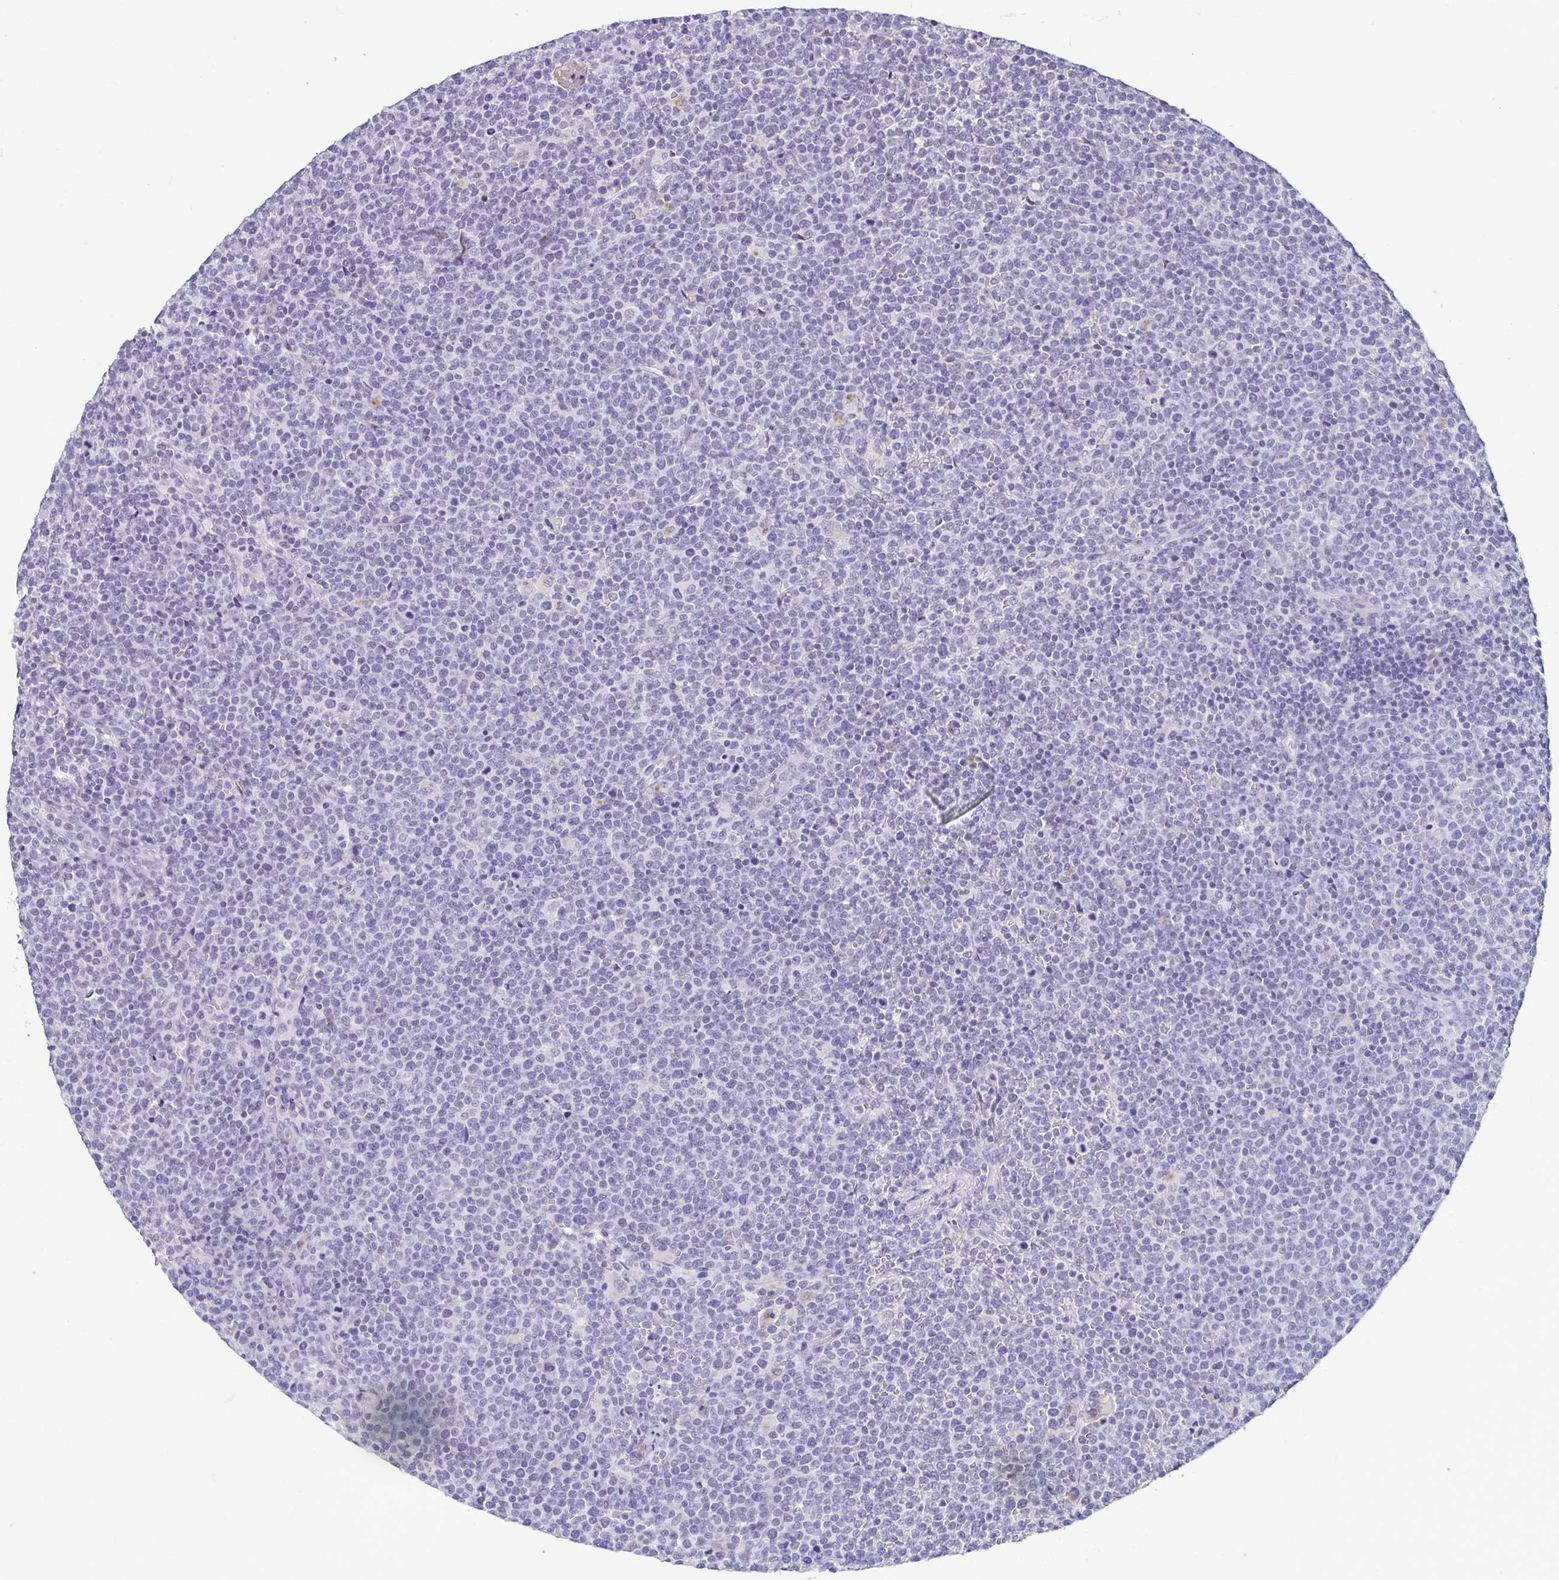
{"staining": {"intensity": "negative", "quantity": "none", "location": "none"}, "tissue": "lymphoma", "cell_type": "Tumor cells", "image_type": "cancer", "snomed": [{"axis": "morphology", "description": "Malignant lymphoma, non-Hodgkin's type, High grade"}, {"axis": "topography", "description": "Lymph node"}], "caption": "IHC image of lymphoma stained for a protein (brown), which displays no staining in tumor cells.", "gene": "SERPINI1", "patient": {"sex": "male", "age": 61}}